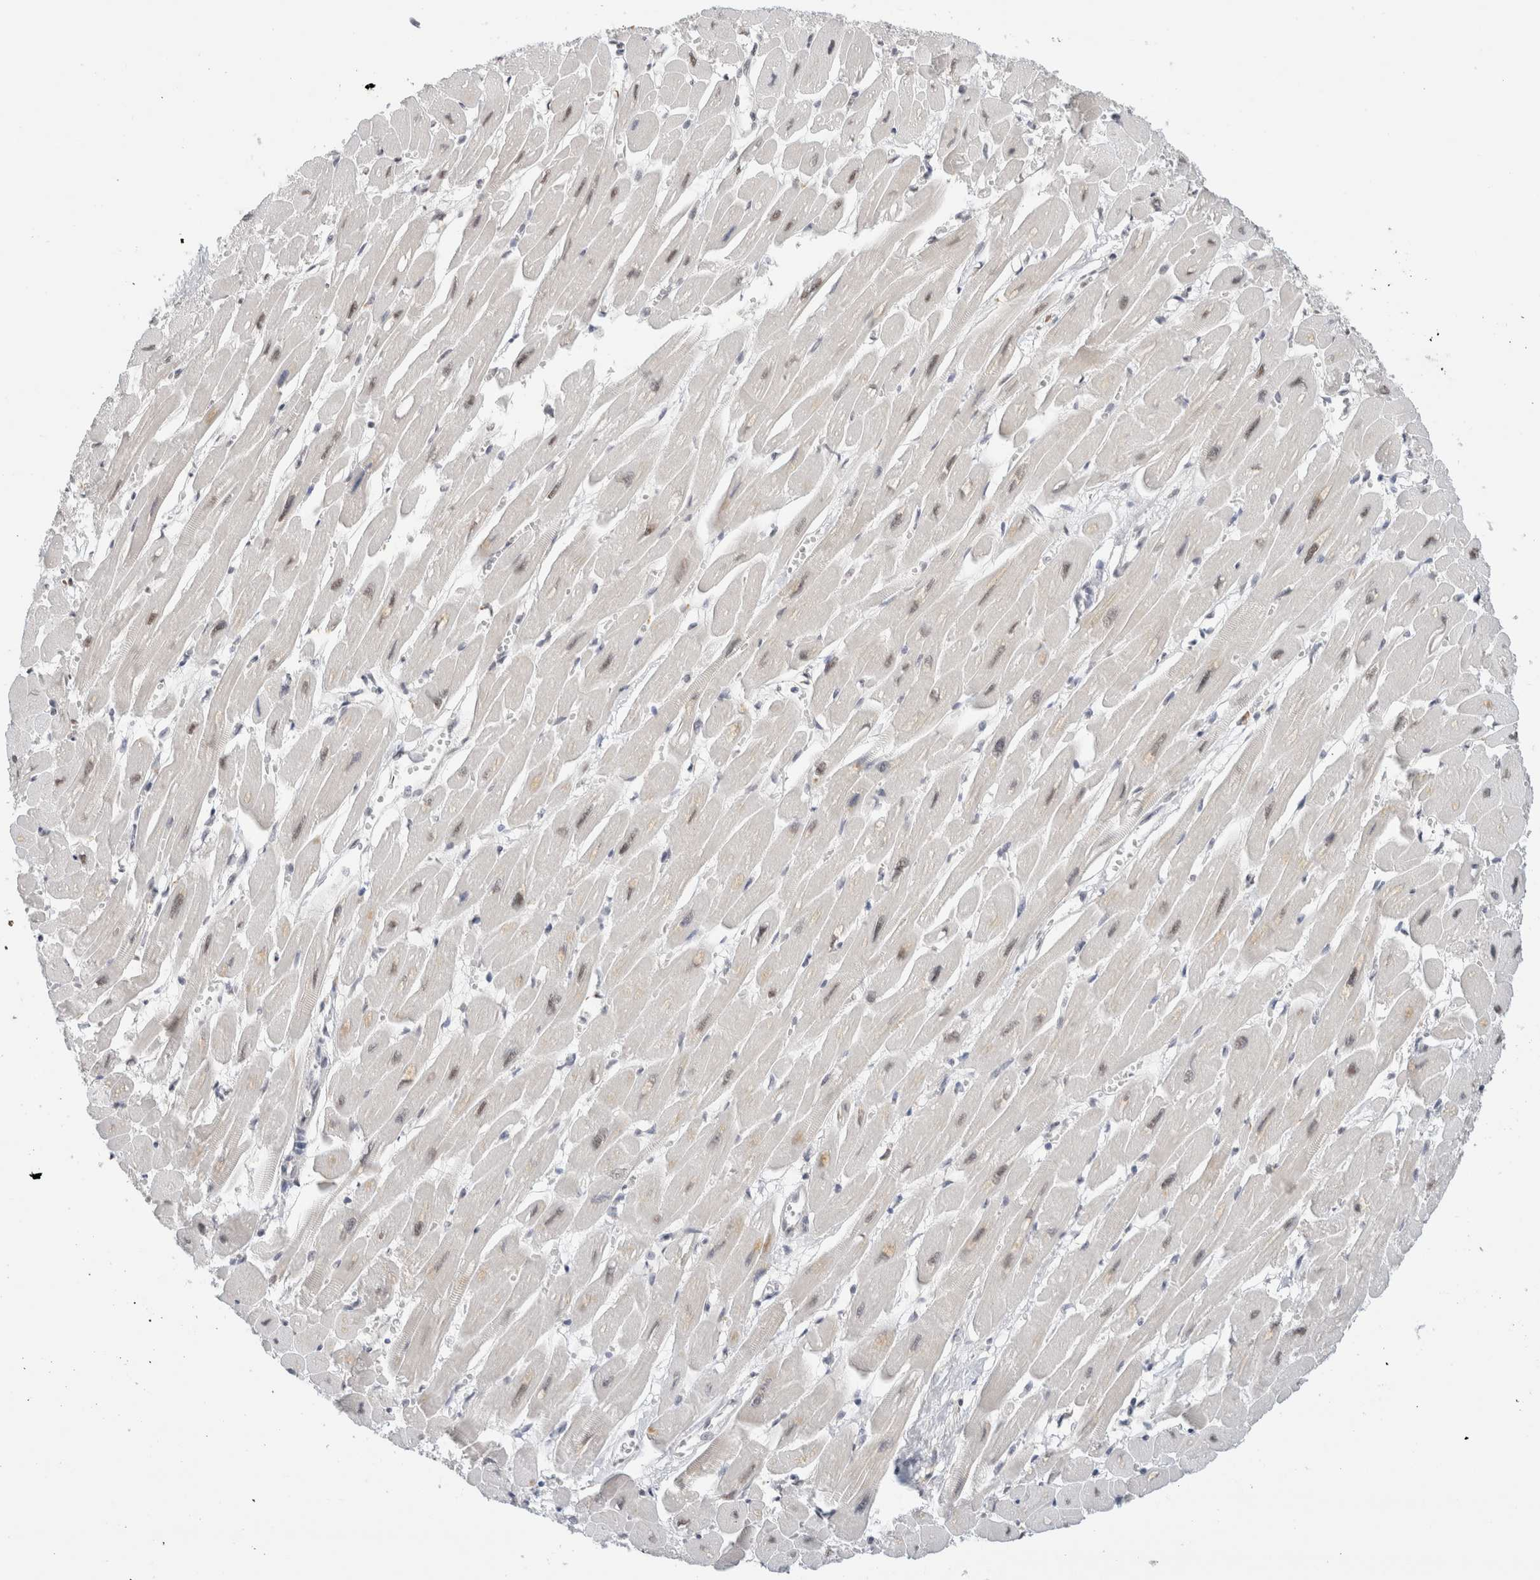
{"staining": {"intensity": "weak", "quantity": "<25%", "location": "nuclear"}, "tissue": "heart muscle", "cell_type": "Cardiomyocytes", "image_type": "normal", "snomed": [{"axis": "morphology", "description": "Normal tissue, NOS"}, {"axis": "topography", "description": "Heart"}], "caption": "This photomicrograph is of unremarkable heart muscle stained with immunohistochemistry to label a protein in brown with the nuclei are counter-stained blue. There is no positivity in cardiomyocytes. The staining is performed using DAB brown chromogen with nuclei counter-stained in using hematoxylin.", "gene": "HDLBP", "patient": {"sex": "female", "age": 54}}